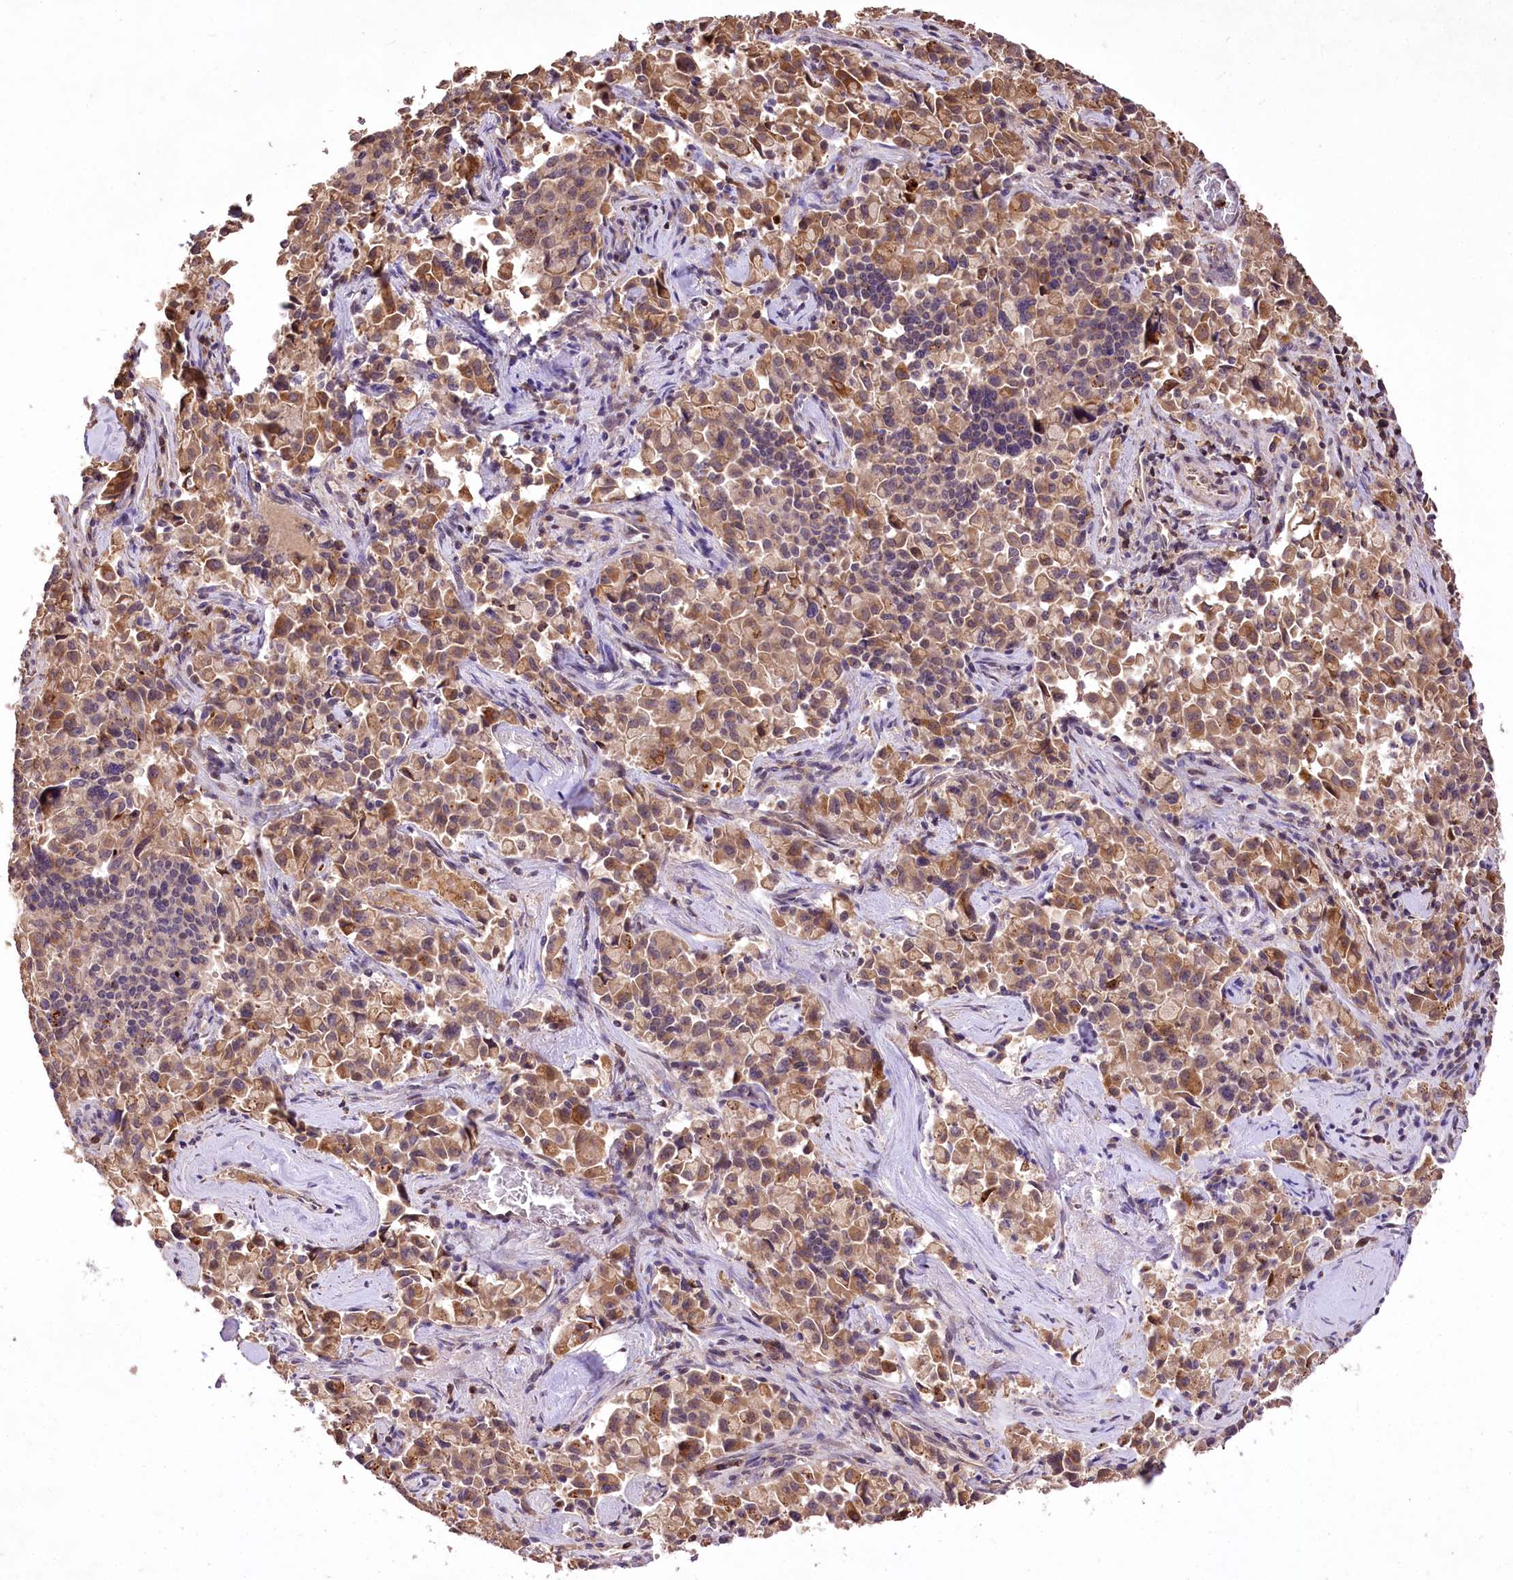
{"staining": {"intensity": "moderate", "quantity": "25%-75%", "location": "cytoplasmic/membranous"}, "tissue": "pancreatic cancer", "cell_type": "Tumor cells", "image_type": "cancer", "snomed": [{"axis": "morphology", "description": "Adenocarcinoma, NOS"}, {"axis": "topography", "description": "Pancreas"}], "caption": "An image of pancreatic adenocarcinoma stained for a protein shows moderate cytoplasmic/membranous brown staining in tumor cells.", "gene": "SERGEF", "patient": {"sex": "male", "age": 65}}